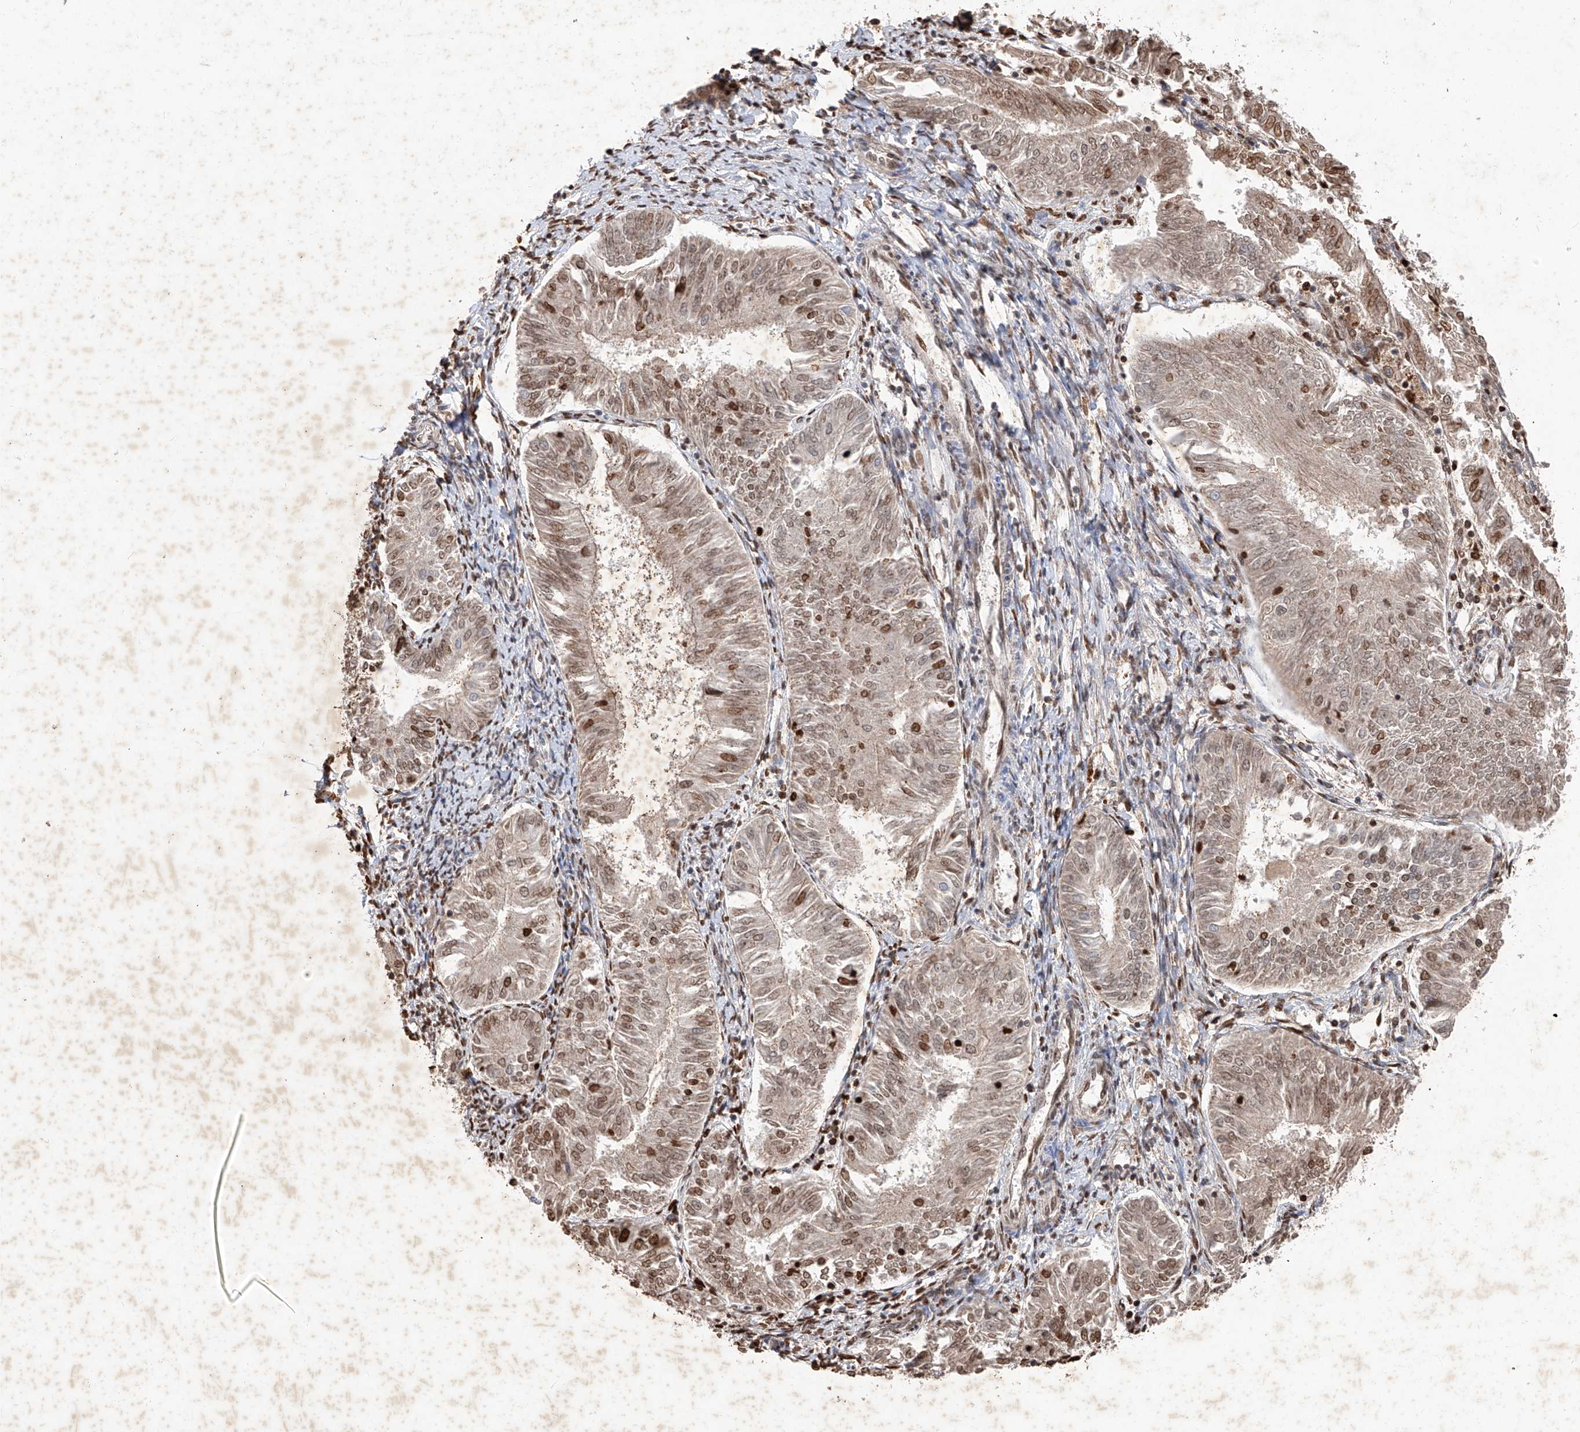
{"staining": {"intensity": "moderate", "quantity": ">75%", "location": "nuclear"}, "tissue": "endometrial cancer", "cell_type": "Tumor cells", "image_type": "cancer", "snomed": [{"axis": "morphology", "description": "Adenocarcinoma, NOS"}, {"axis": "topography", "description": "Endometrium"}], "caption": "Immunohistochemistry (IHC) image of human endometrial cancer (adenocarcinoma) stained for a protein (brown), which shows medium levels of moderate nuclear expression in approximately >75% of tumor cells.", "gene": "EDN1", "patient": {"sex": "female", "age": 58}}